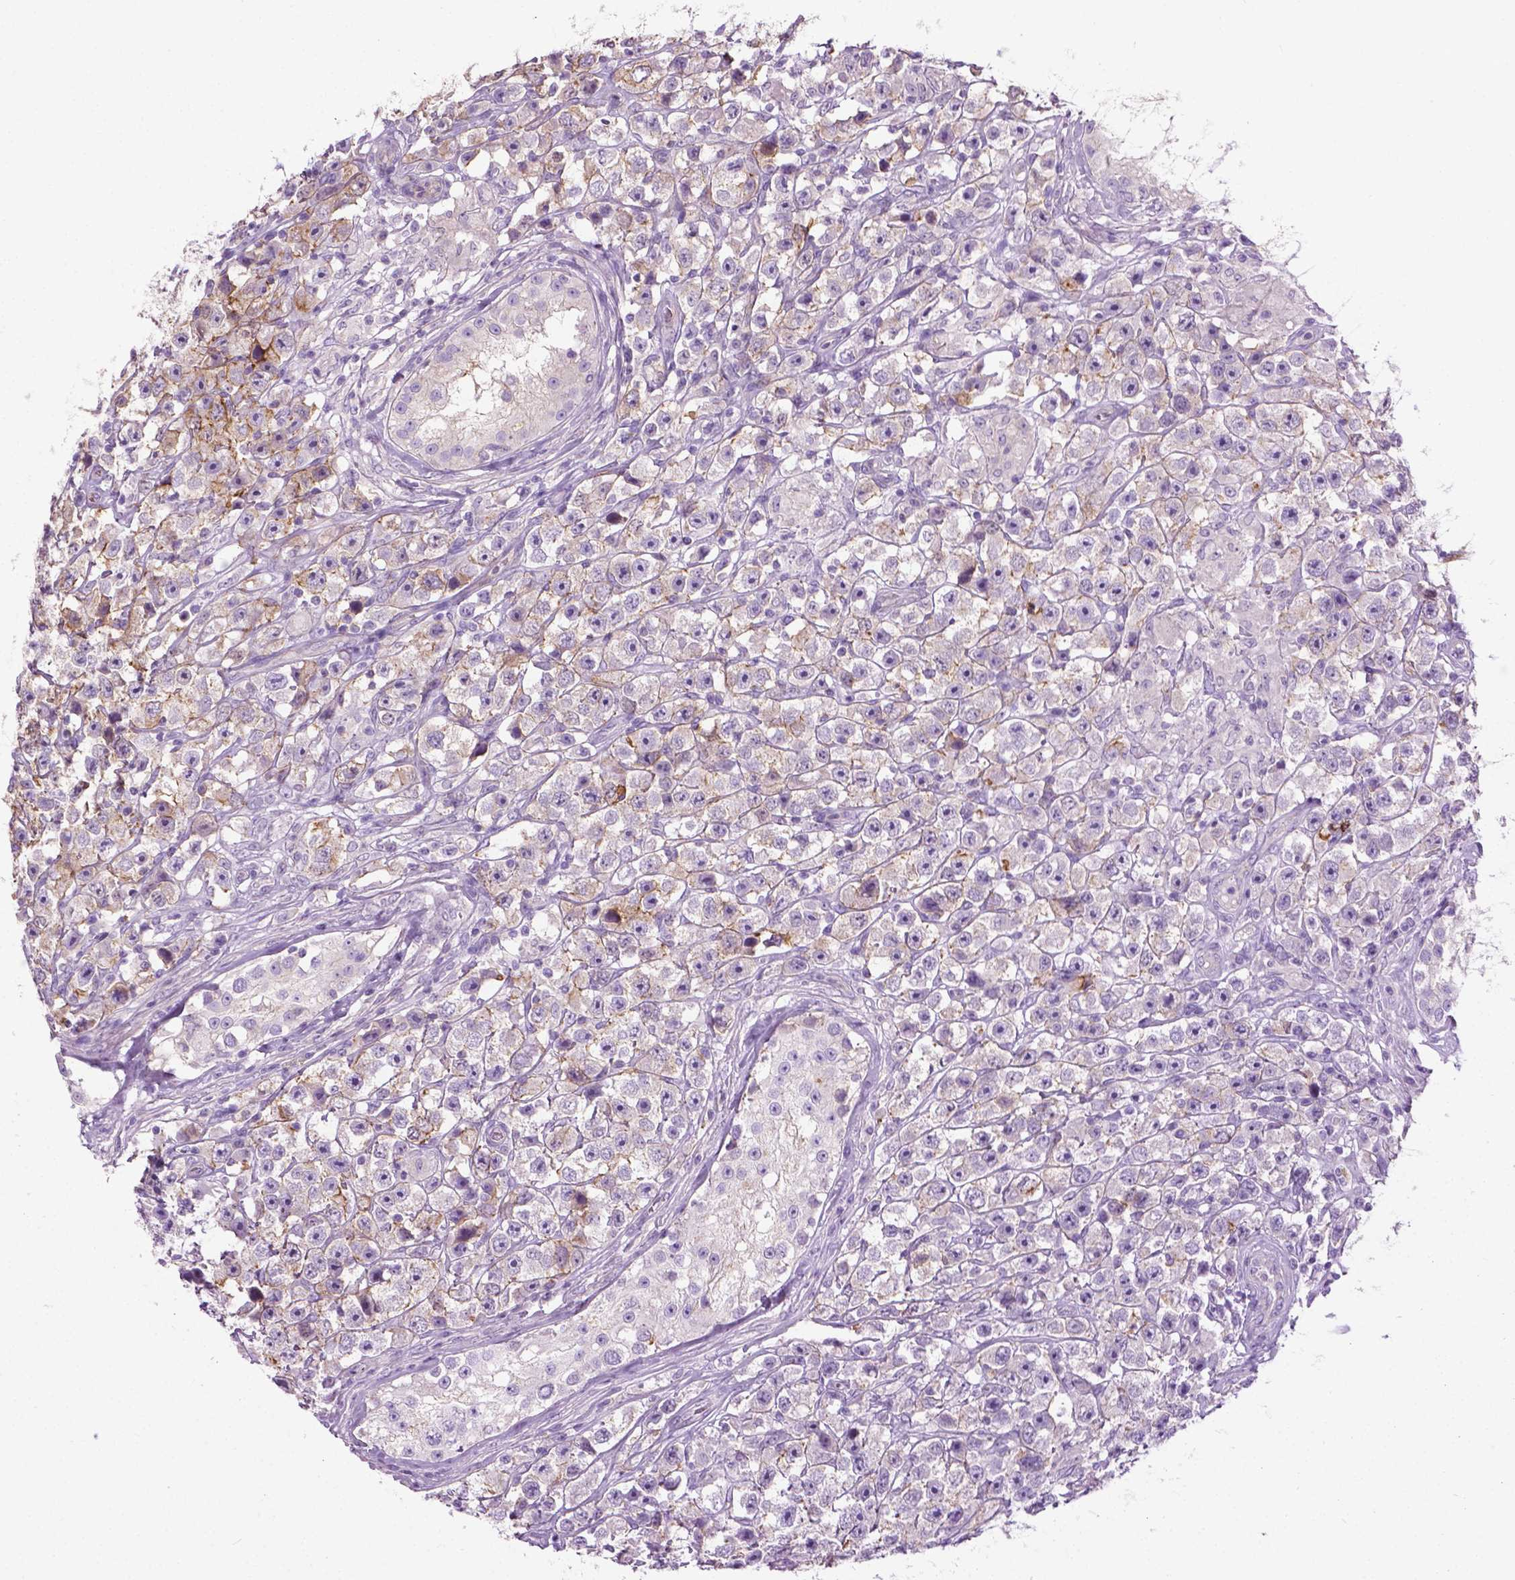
{"staining": {"intensity": "weak", "quantity": "<25%", "location": "cytoplasmic/membranous"}, "tissue": "testis cancer", "cell_type": "Tumor cells", "image_type": "cancer", "snomed": [{"axis": "morphology", "description": "Seminoma, NOS"}, {"axis": "topography", "description": "Testis"}], "caption": "High magnification brightfield microscopy of testis cancer (seminoma) stained with DAB (brown) and counterstained with hematoxylin (blue): tumor cells show no significant expression.", "gene": "SPECC1L", "patient": {"sex": "male", "age": 45}}